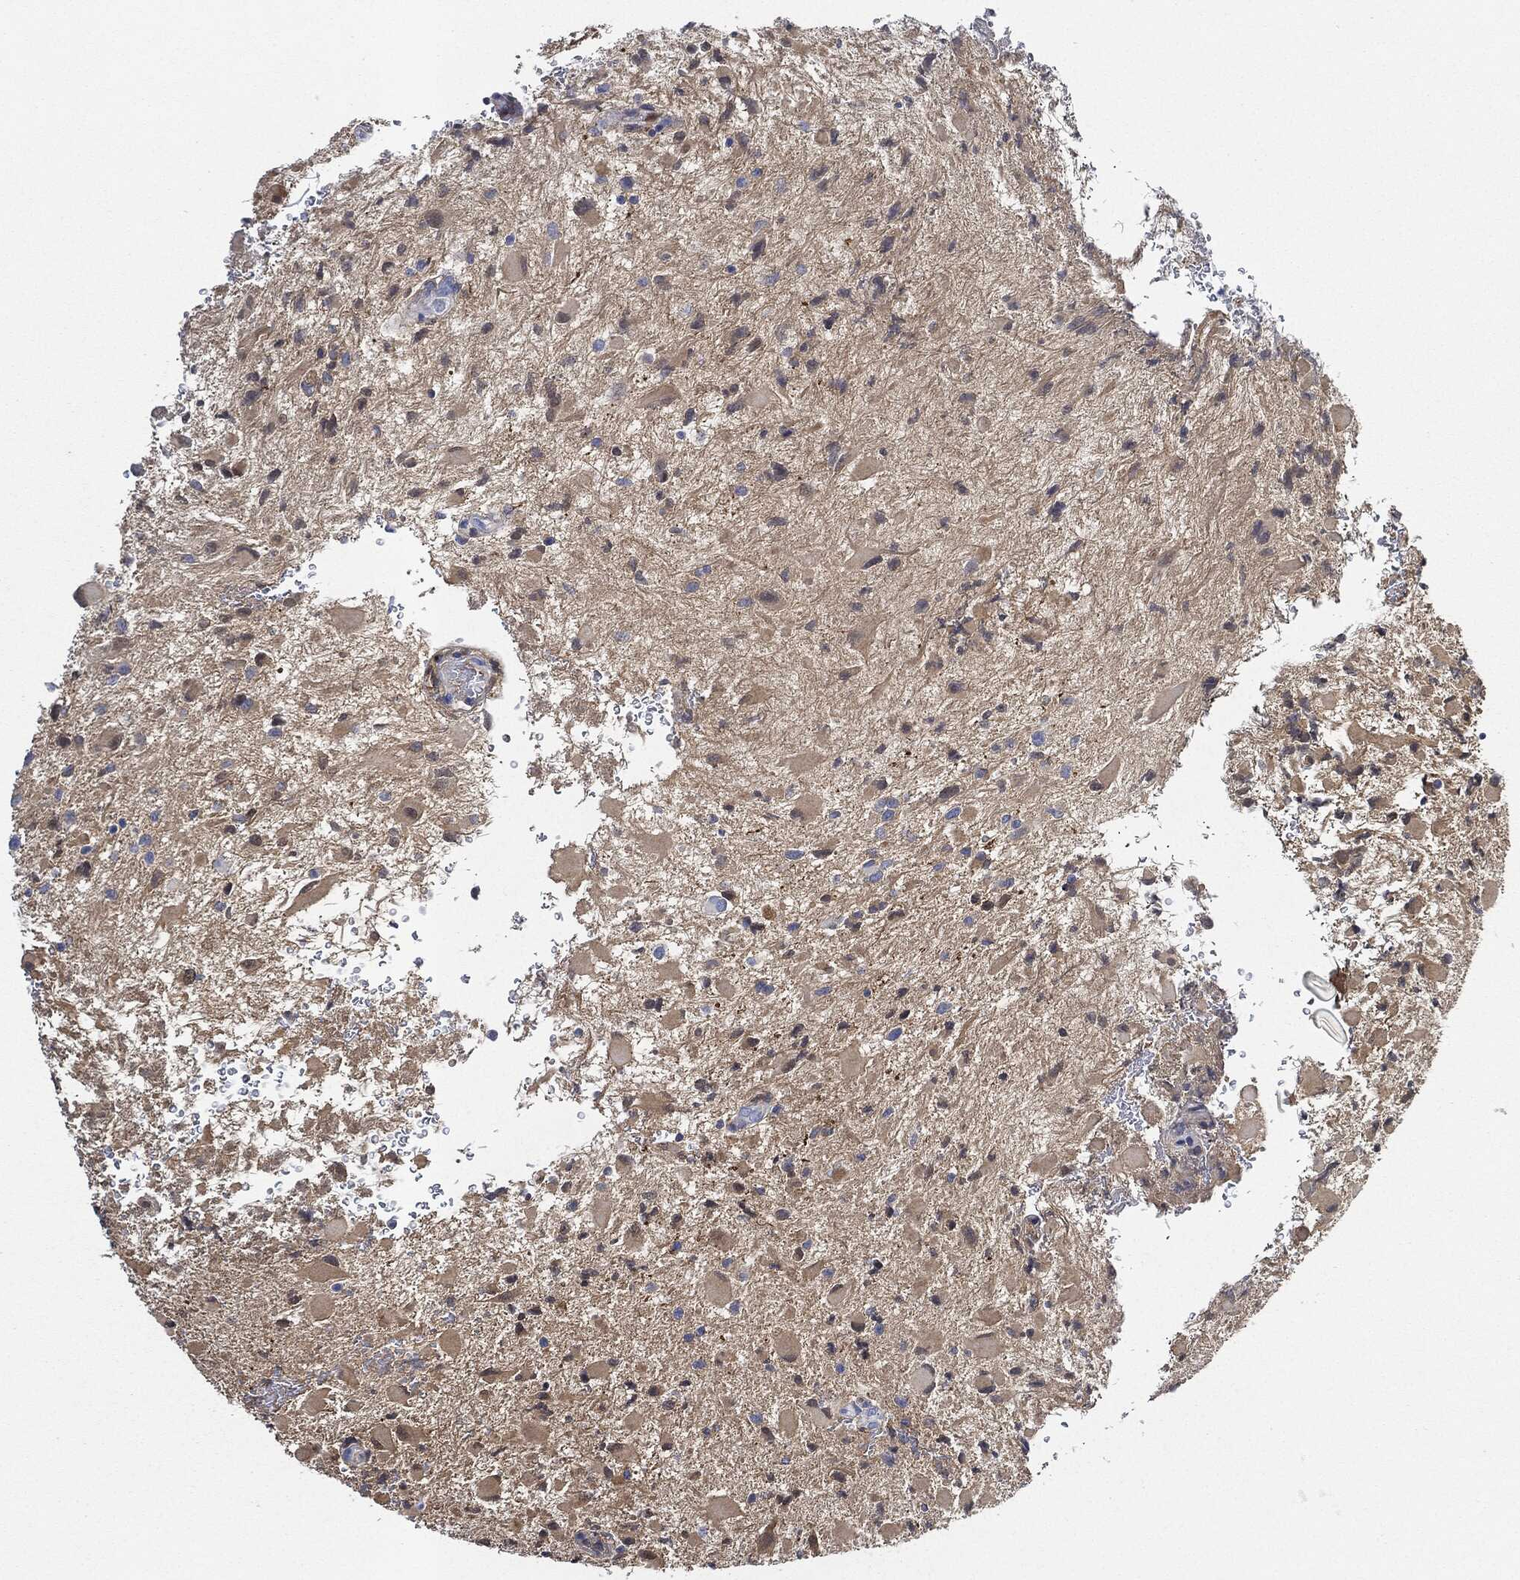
{"staining": {"intensity": "moderate", "quantity": "<25%", "location": "cytoplasmic/membranous"}, "tissue": "glioma", "cell_type": "Tumor cells", "image_type": "cancer", "snomed": [{"axis": "morphology", "description": "Glioma, malignant, Low grade"}, {"axis": "topography", "description": "Brain"}], "caption": "About <25% of tumor cells in malignant glioma (low-grade) demonstrate moderate cytoplasmic/membranous protein staining as visualized by brown immunohistochemical staining.", "gene": "IGLV6-57", "patient": {"sex": "female", "age": 32}}